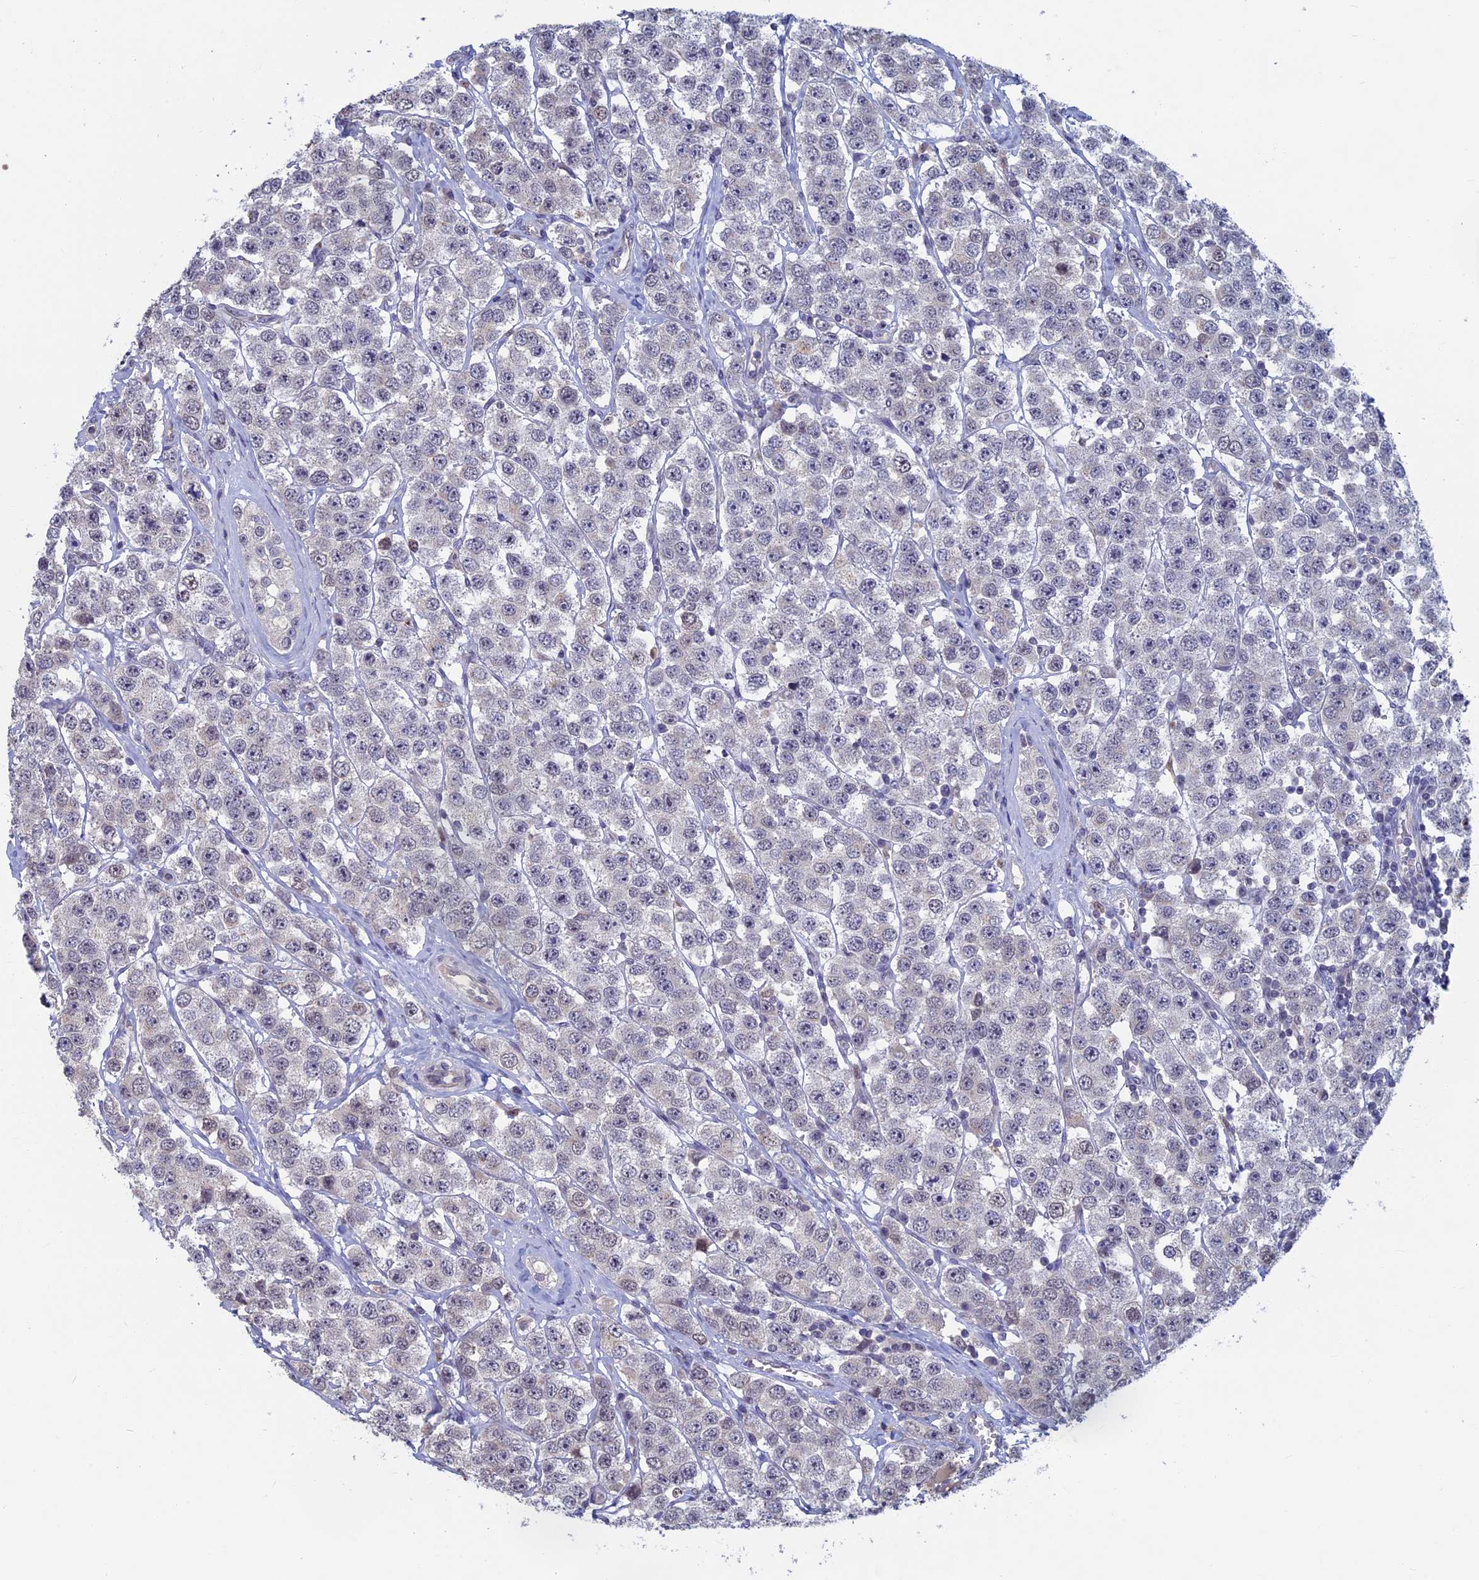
{"staining": {"intensity": "negative", "quantity": "none", "location": "none"}, "tissue": "testis cancer", "cell_type": "Tumor cells", "image_type": "cancer", "snomed": [{"axis": "morphology", "description": "Seminoma, NOS"}, {"axis": "topography", "description": "Testis"}], "caption": "DAB immunohistochemical staining of human testis cancer (seminoma) displays no significant expression in tumor cells. Brightfield microscopy of IHC stained with DAB (3,3'-diaminobenzidine) (brown) and hematoxylin (blue), captured at high magnification.", "gene": "SPIRE1", "patient": {"sex": "male", "age": 28}}